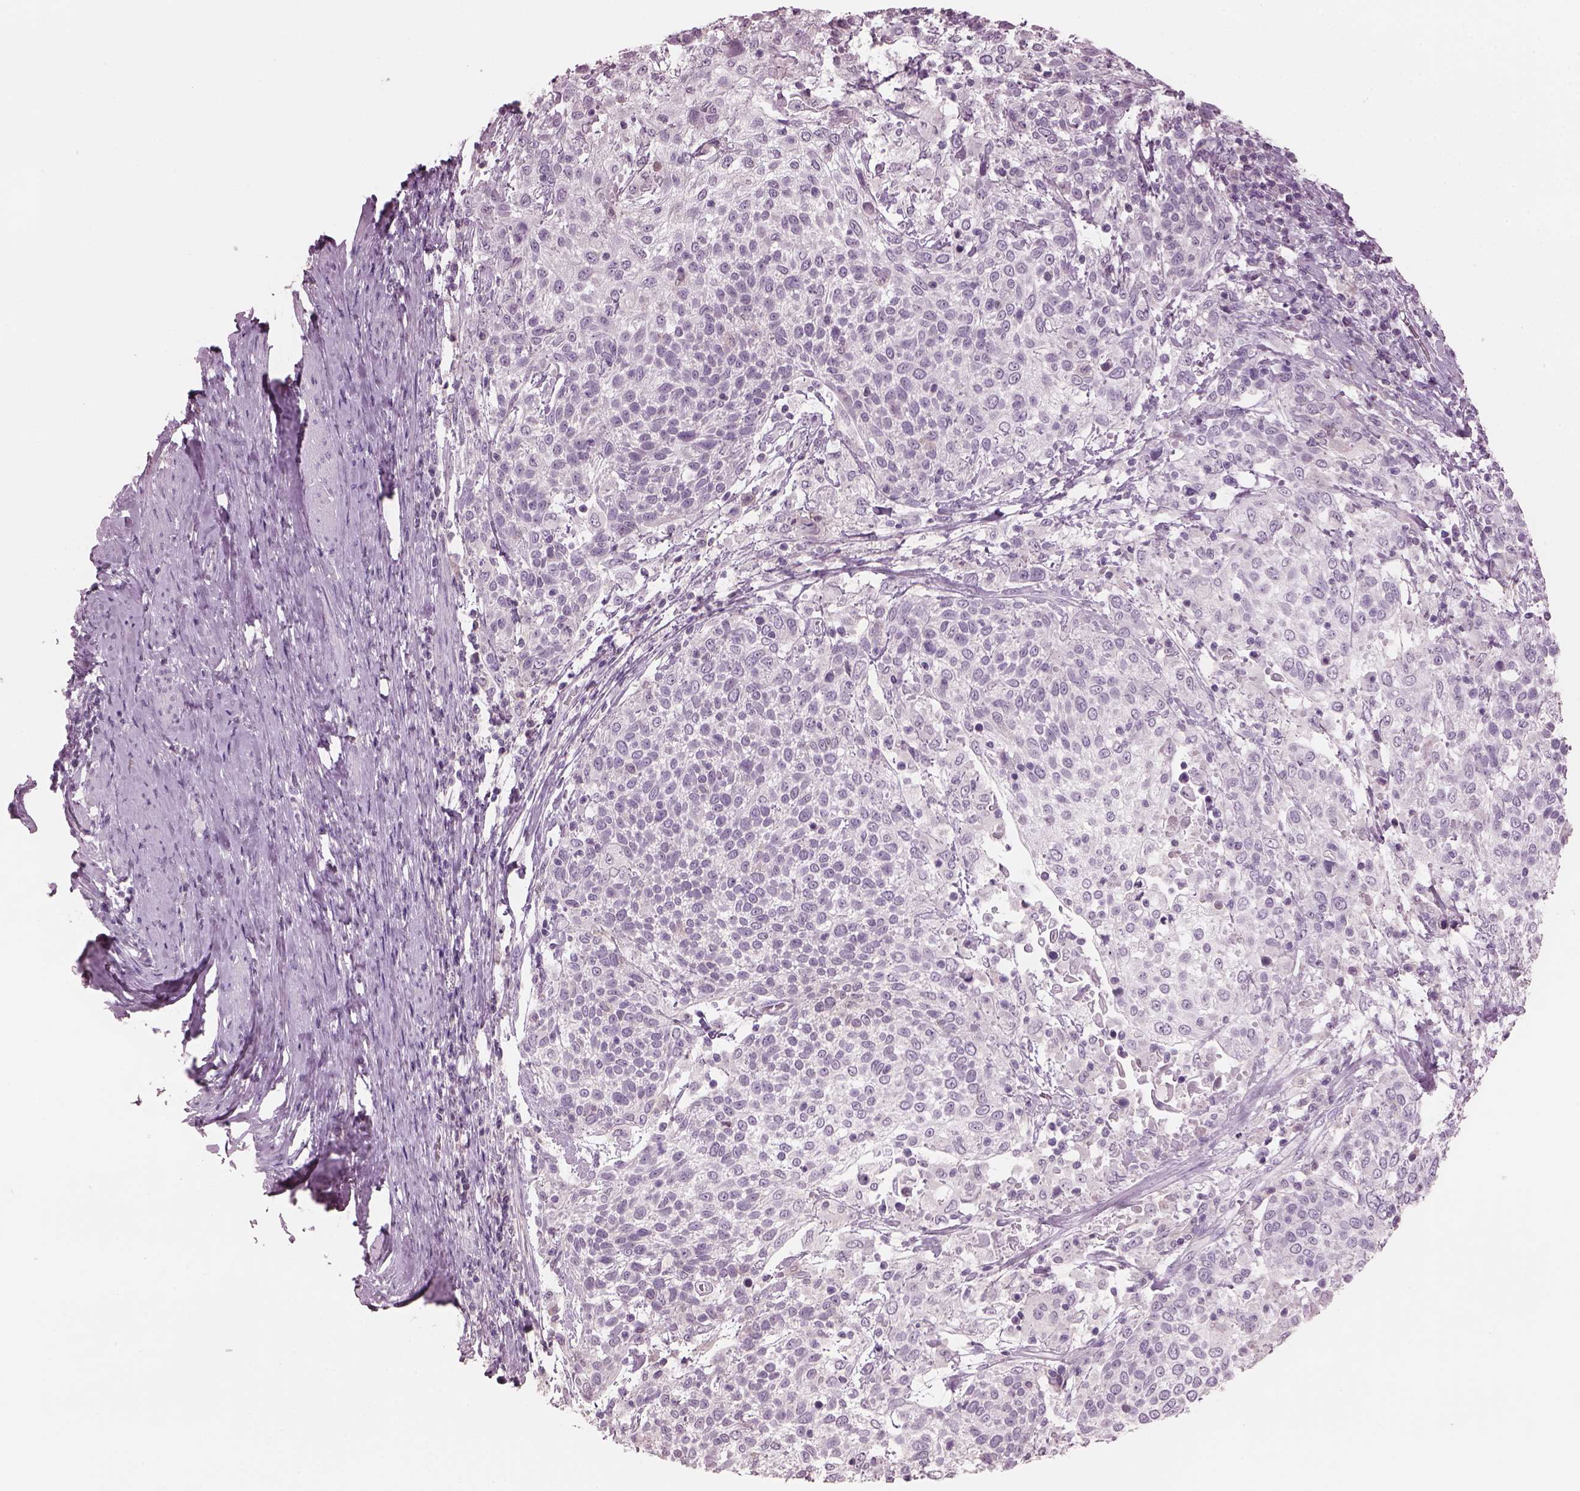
{"staining": {"intensity": "negative", "quantity": "none", "location": "none"}, "tissue": "cervical cancer", "cell_type": "Tumor cells", "image_type": "cancer", "snomed": [{"axis": "morphology", "description": "Squamous cell carcinoma, NOS"}, {"axis": "topography", "description": "Cervix"}], "caption": "Cervical squamous cell carcinoma was stained to show a protein in brown. There is no significant staining in tumor cells.", "gene": "PACRG", "patient": {"sex": "female", "age": 61}}